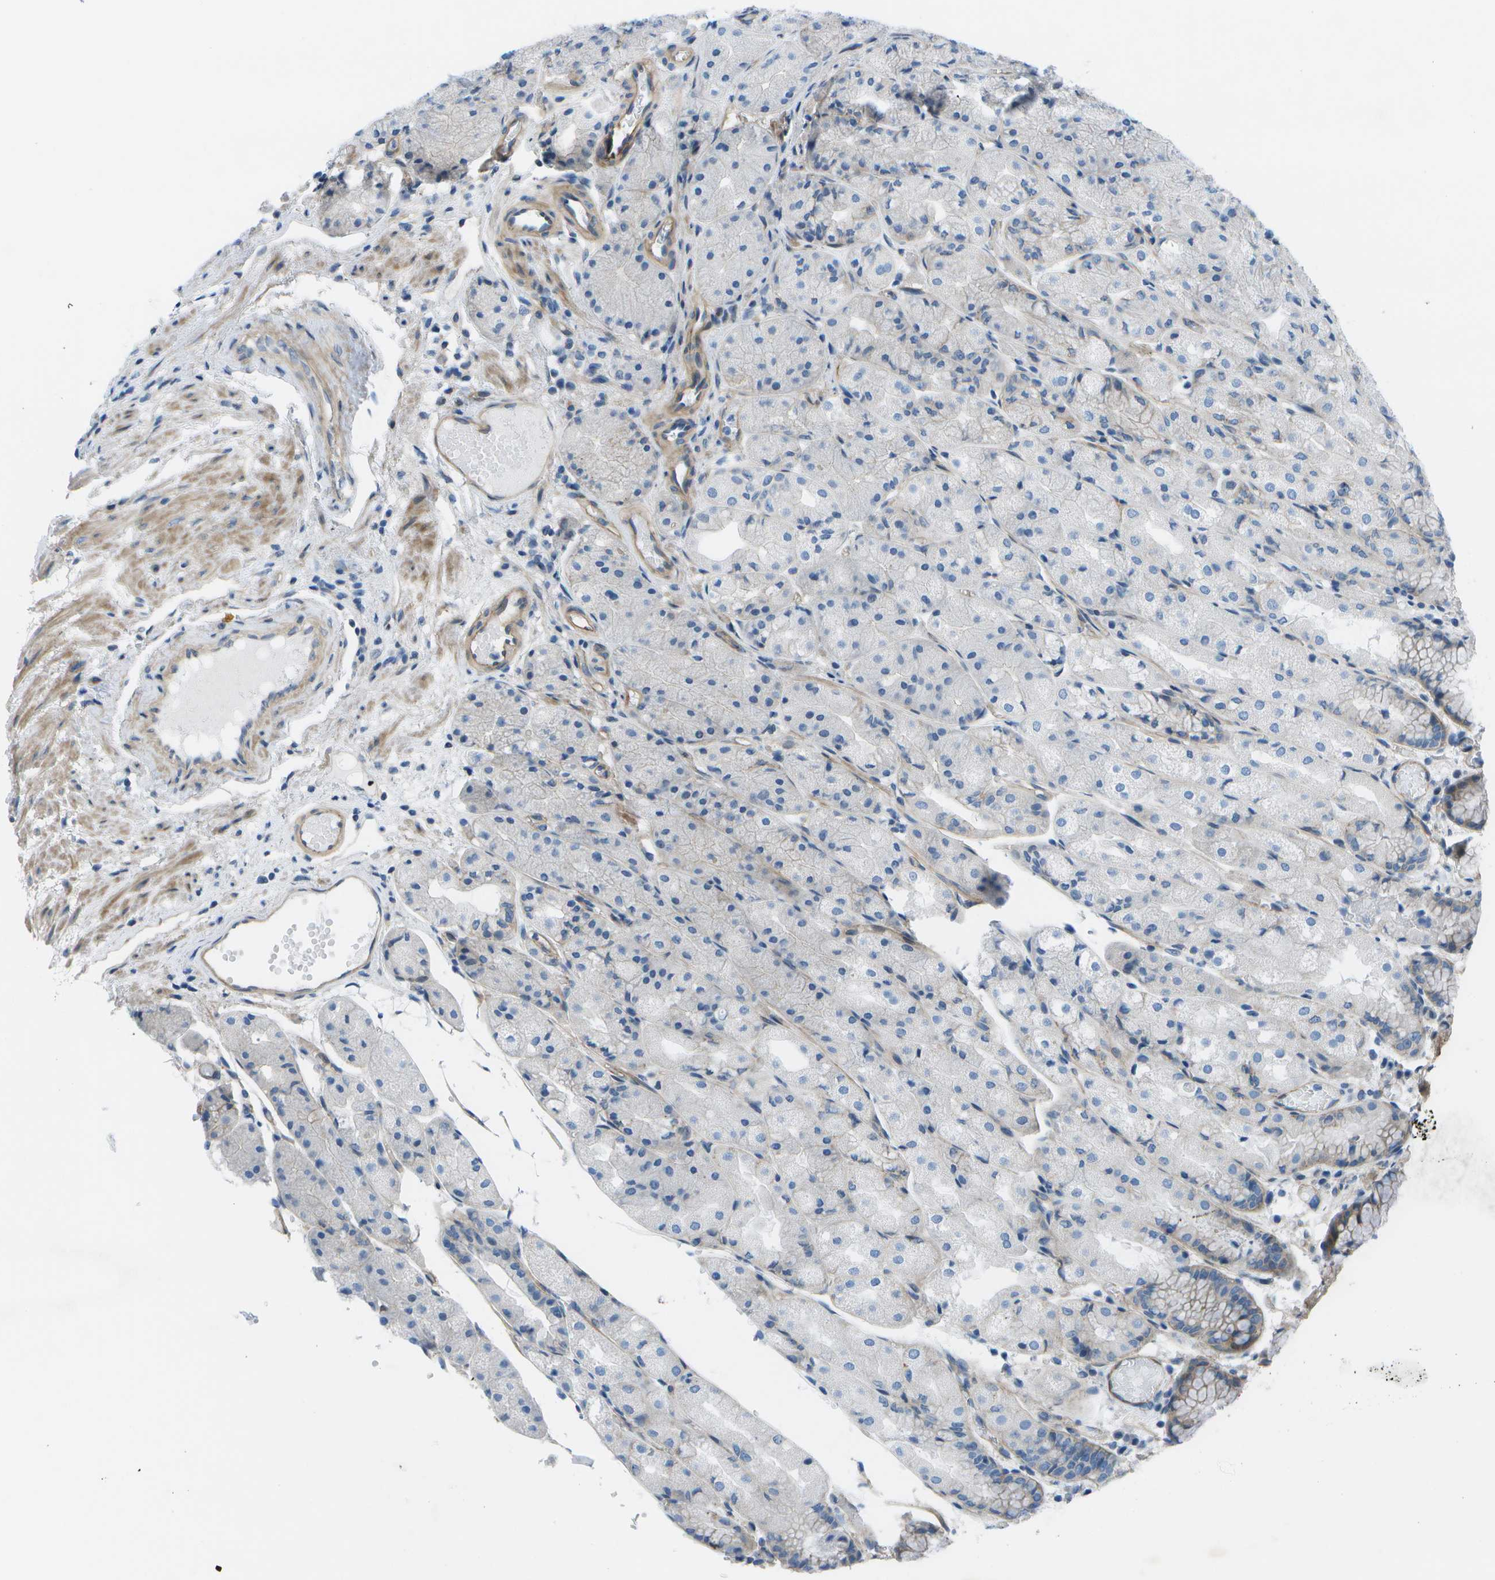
{"staining": {"intensity": "moderate", "quantity": "<25%", "location": "cytoplasmic/membranous"}, "tissue": "stomach", "cell_type": "Glandular cells", "image_type": "normal", "snomed": [{"axis": "morphology", "description": "Normal tissue, NOS"}, {"axis": "topography", "description": "Stomach, upper"}], "caption": "Protein staining of normal stomach displays moderate cytoplasmic/membranous staining in approximately <25% of glandular cells.", "gene": "SORBS3", "patient": {"sex": "male", "age": 72}}